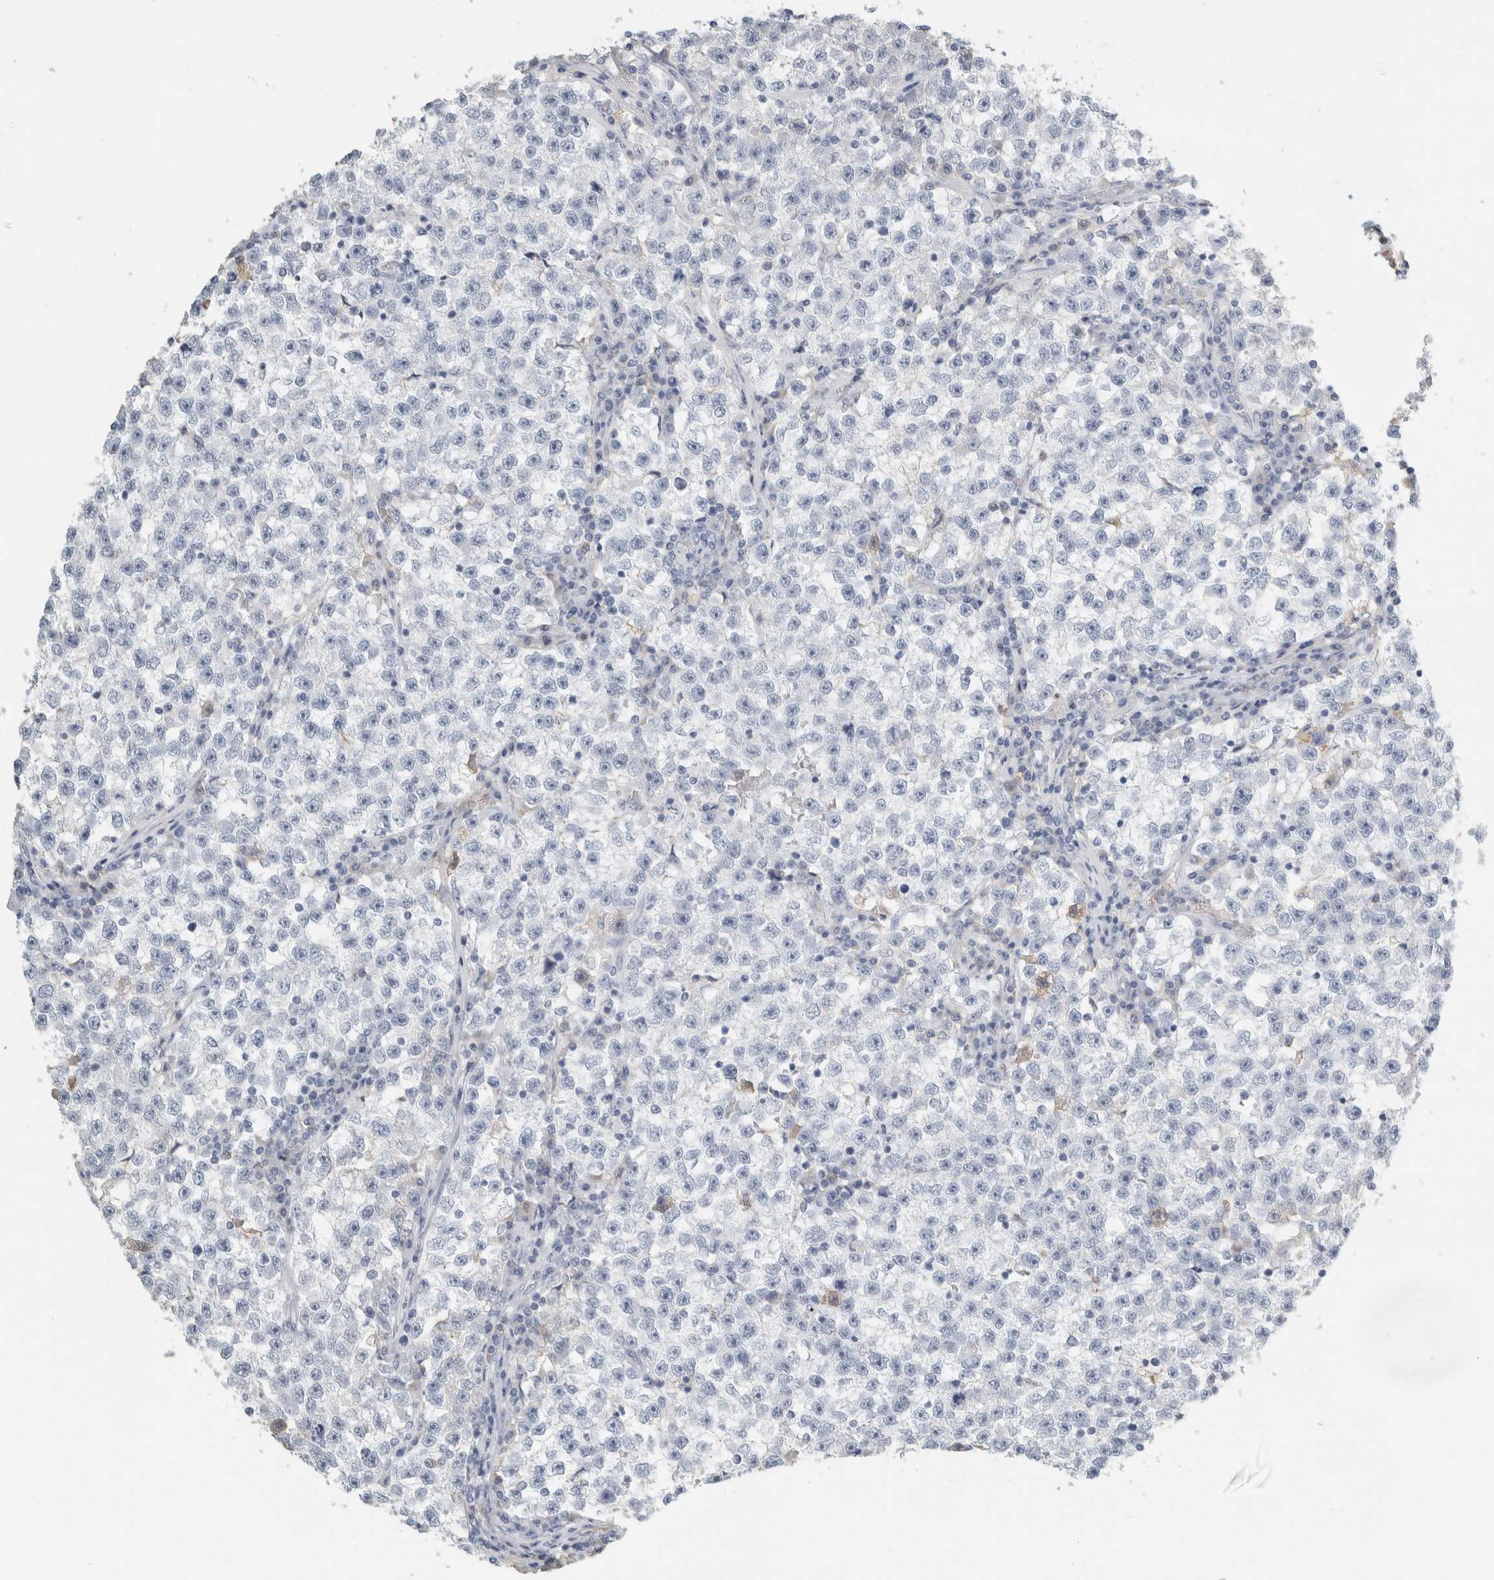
{"staining": {"intensity": "negative", "quantity": "none", "location": "none"}, "tissue": "testis cancer", "cell_type": "Tumor cells", "image_type": "cancer", "snomed": [{"axis": "morphology", "description": "Seminoma, NOS"}, {"axis": "topography", "description": "Testis"}], "caption": "Immunohistochemical staining of testis cancer shows no significant expression in tumor cells.", "gene": "TSPAN8", "patient": {"sex": "male", "age": 22}}